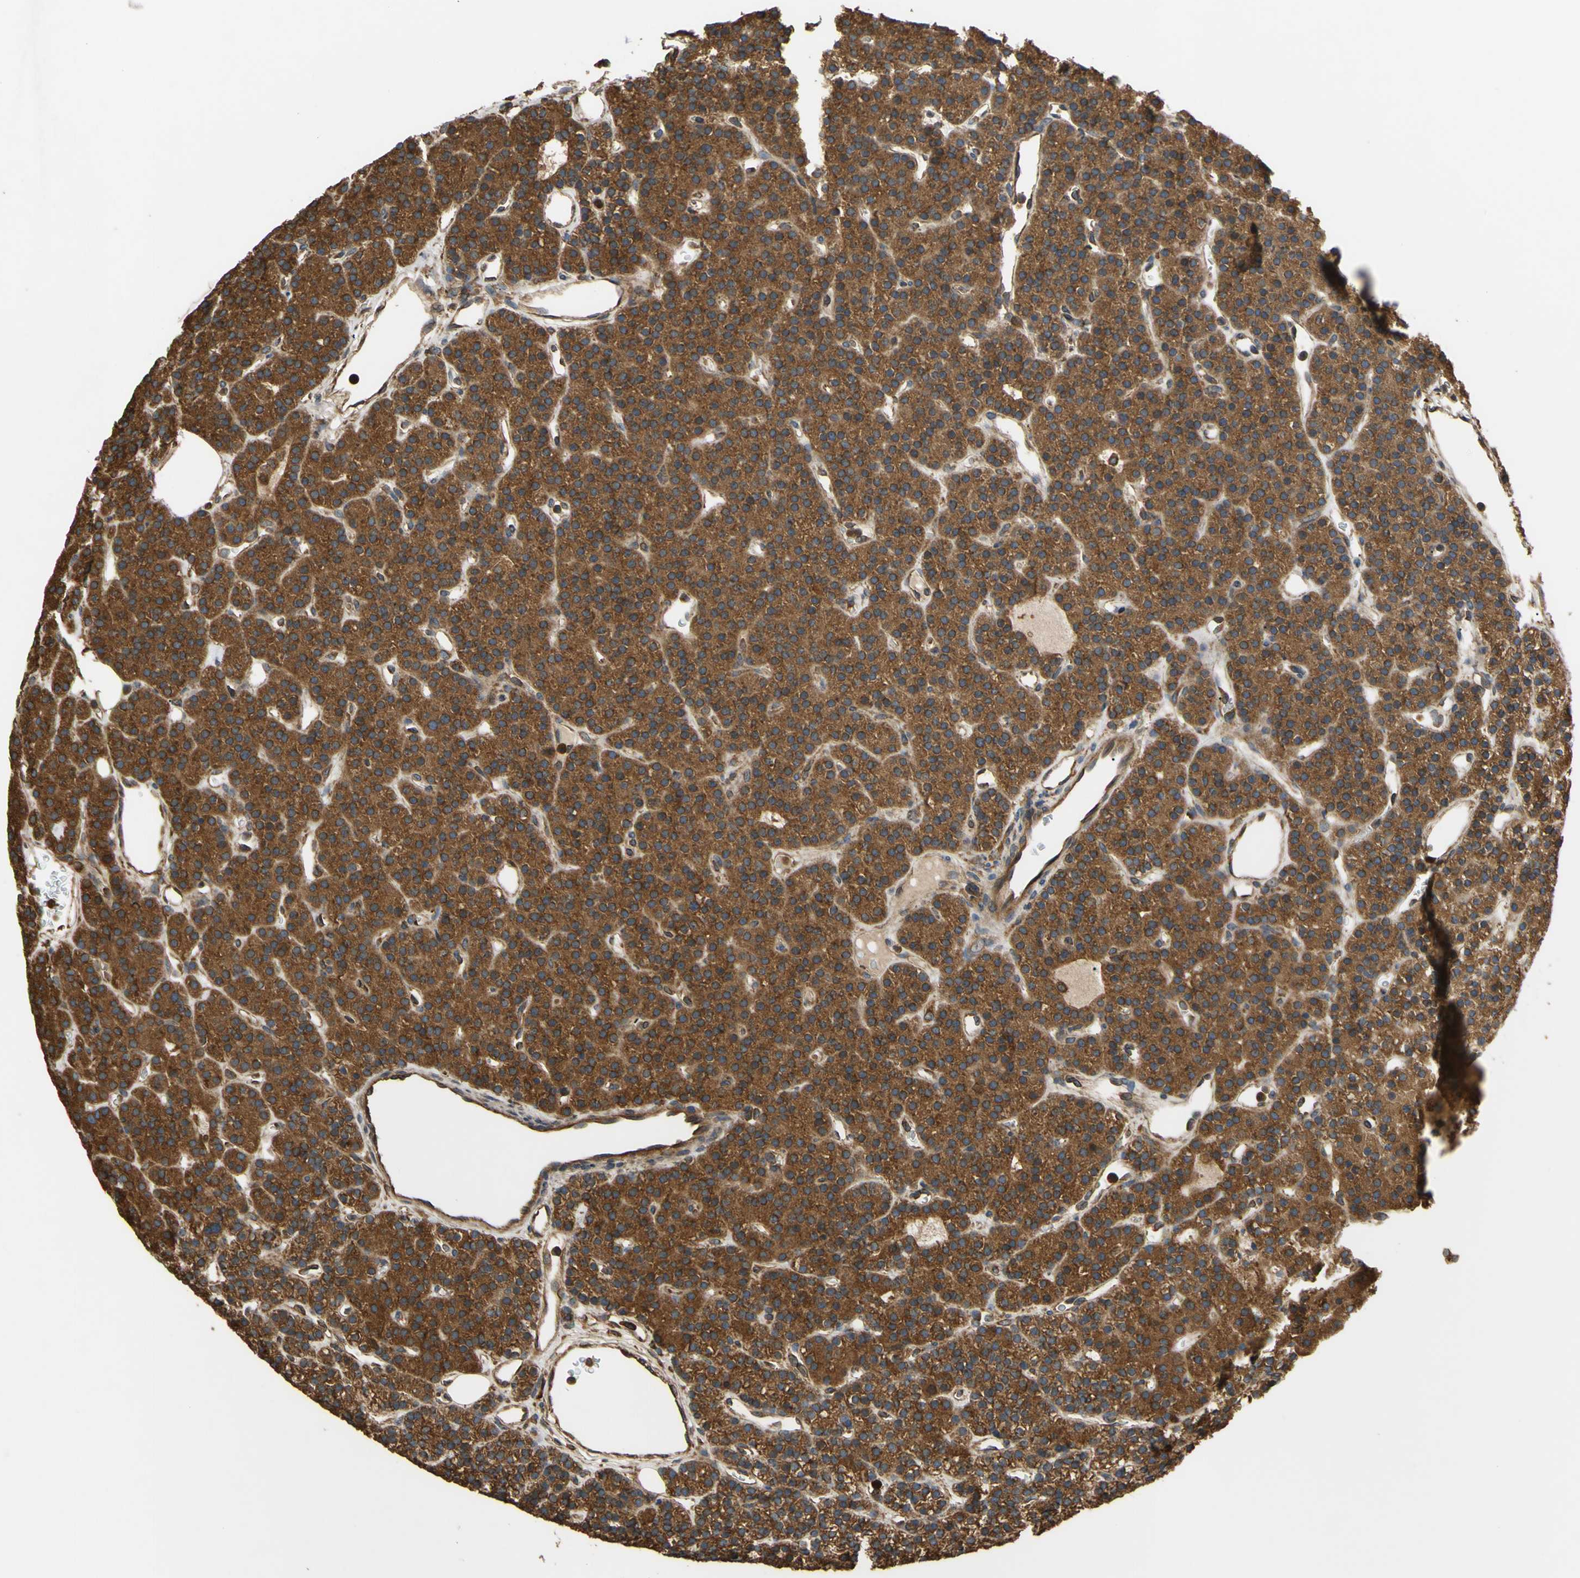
{"staining": {"intensity": "strong", "quantity": ">75%", "location": "cytoplasmic/membranous"}, "tissue": "parathyroid gland", "cell_type": "Glandular cells", "image_type": "normal", "snomed": [{"axis": "morphology", "description": "Normal tissue, NOS"}, {"axis": "morphology", "description": "Hyperplasia, NOS"}, {"axis": "topography", "description": "Parathyroid gland"}], "caption": "Immunohistochemical staining of benign parathyroid gland demonstrates strong cytoplasmic/membranous protein staining in approximately >75% of glandular cells.", "gene": "CTTN", "patient": {"sex": "male", "age": 44}}